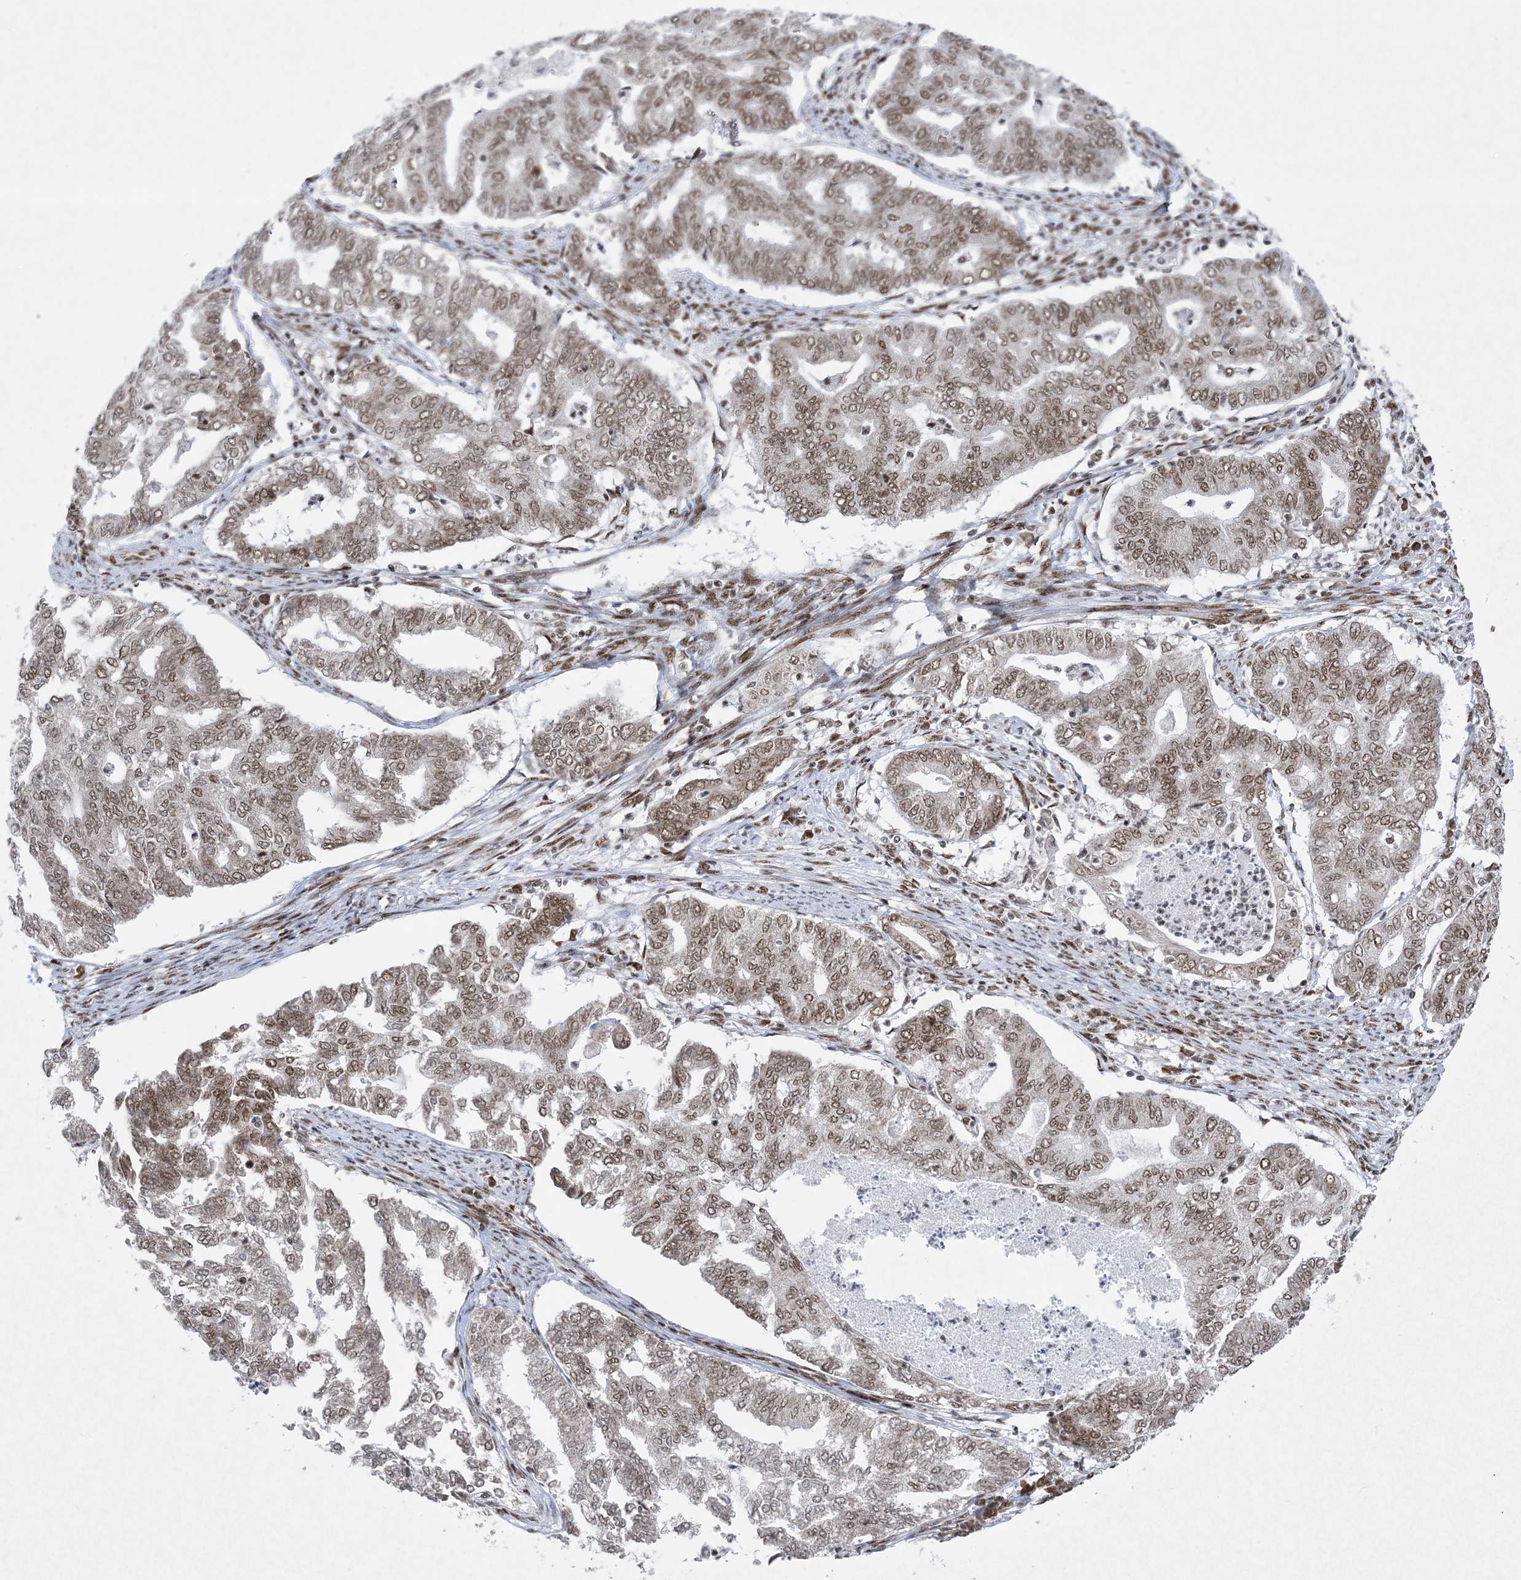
{"staining": {"intensity": "moderate", "quantity": ">75%", "location": "nuclear"}, "tissue": "endometrial cancer", "cell_type": "Tumor cells", "image_type": "cancer", "snomed": [{"axis": "morphology", "description": "Adenocarcinoma, NOS"}, {"axis": "topography", "description": "Endometrium"}], "caption": "This micrograph reveals IHC staining of human adenocarcinoma (endometrial), with medium moderate nuclear expression in about >75% of tumor cells.", "gene": "PKNOX2", "patient": {"sex": "female", "age": 79}}